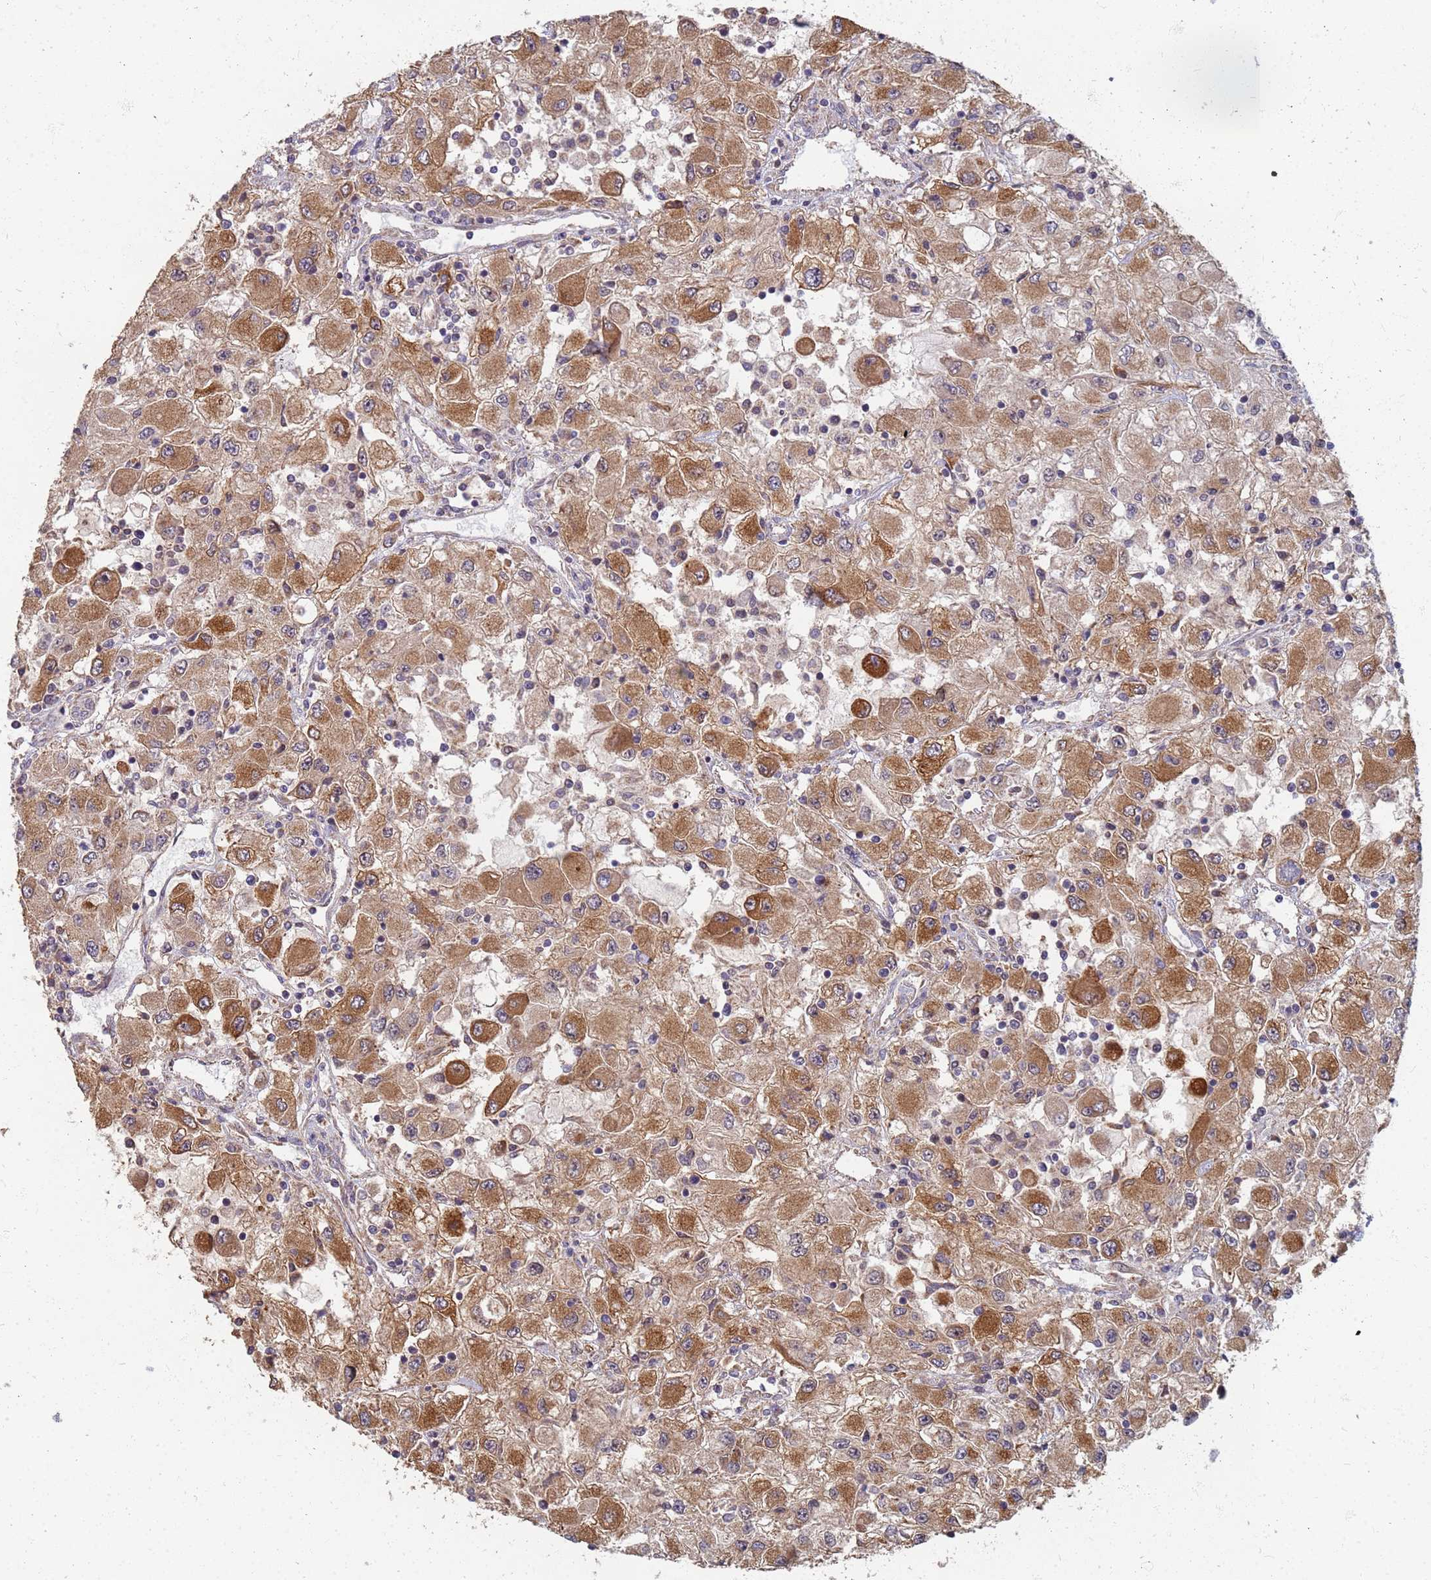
{"staining": {"intensity": "moderate", "quantity": ">75%", "location": "cytoplasmic/membranous"}, "tissue": "renal cancer", "cell_type": "Tumor cells", "image_type": "cancer", "snomed": [{"axis": "morphology", "description": "Adenocarcinoma, NOS"}, {"axis": "topography", "description": "Kidney"}], "caption": "Protein expression analysis of human renal adenocarcinoma reveals moderate cytoplasmic/membranous positivity in about >75% of tumor cells.", "gene": "ITGB4", "patient": {"sex": "female", "age": 67}}